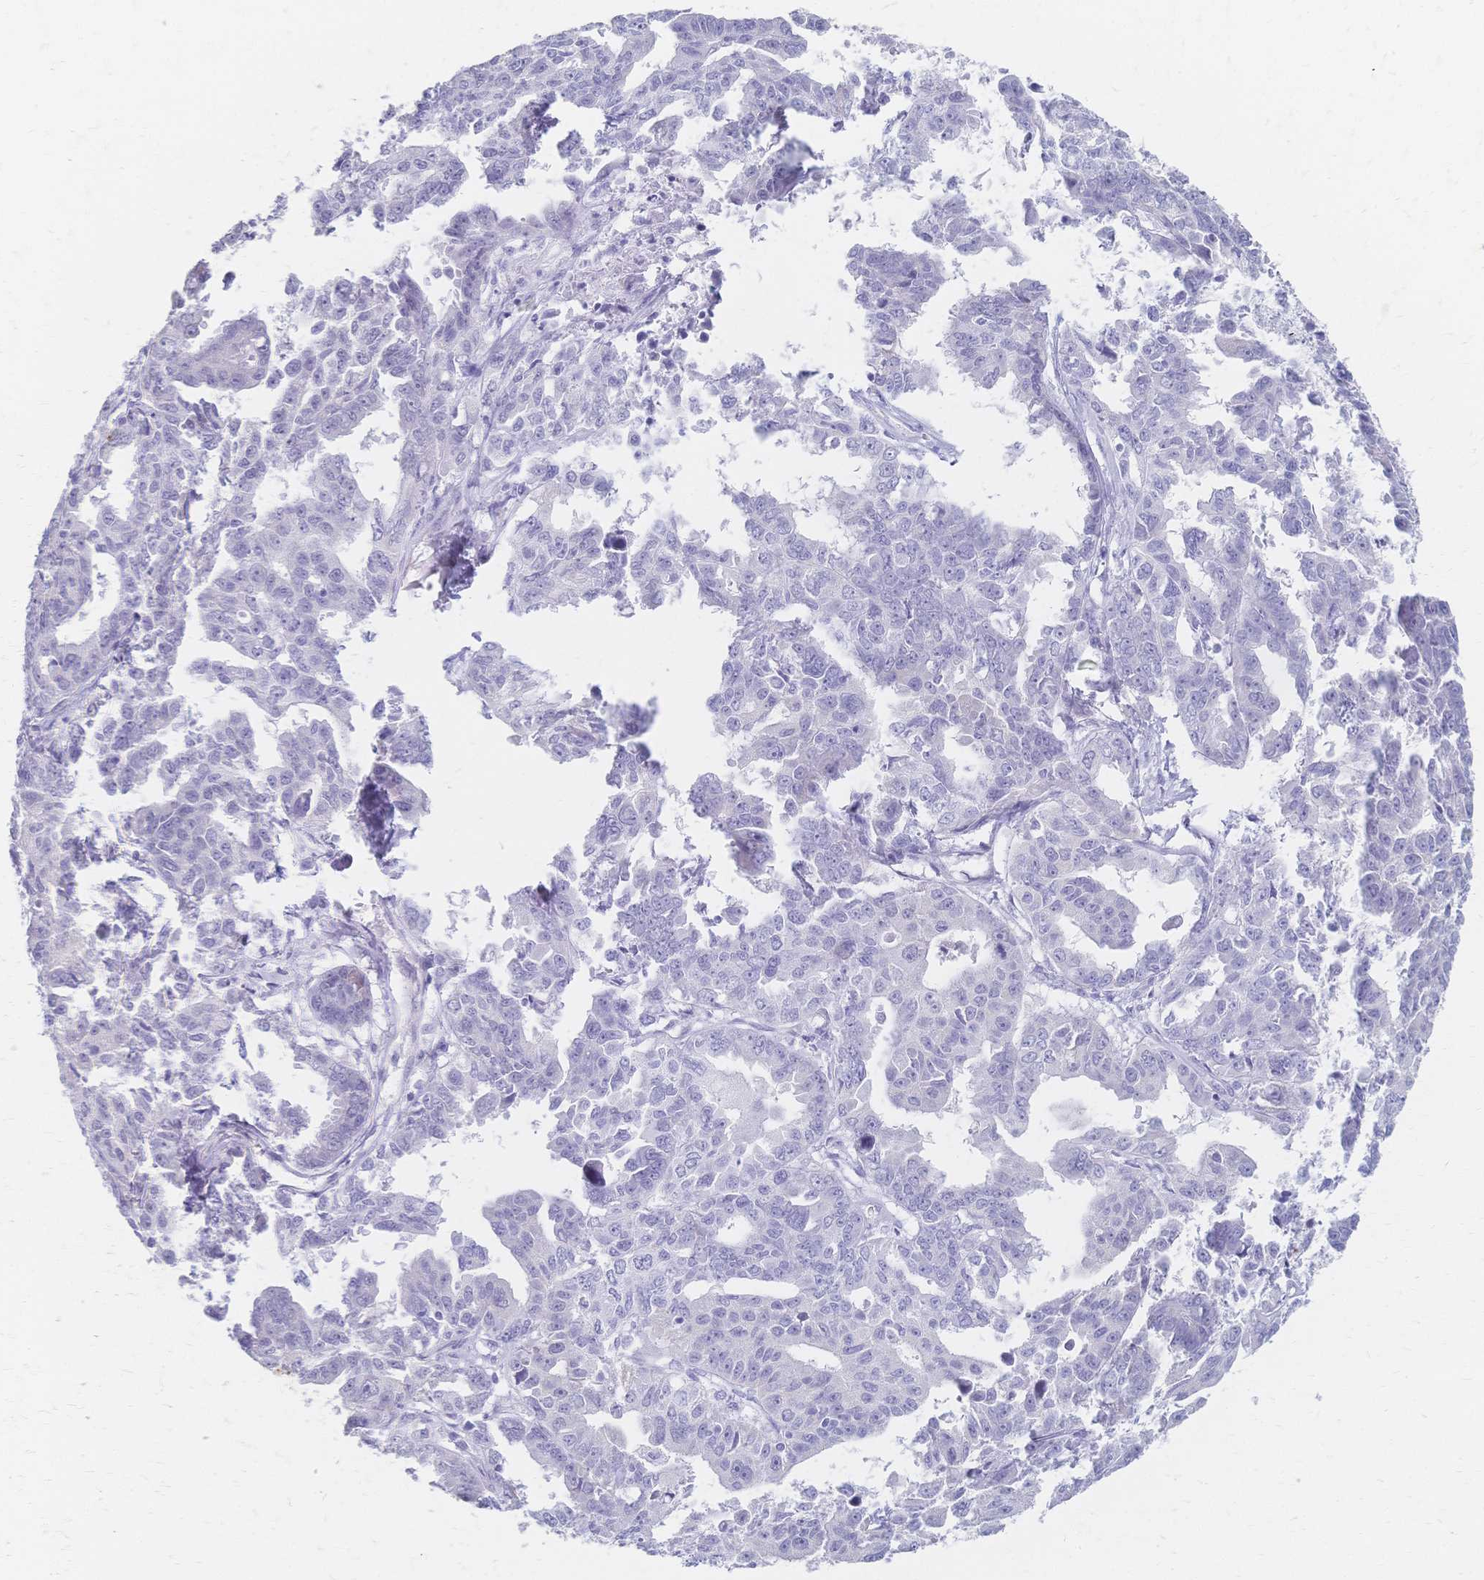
{"staining": {"intensity": "negative", "quantity": "none", "location": "none"}, "tissue": "ovarian cancer", "cell_type": "Tumor cells", "image_type": "cancer", "snomed": [{"axis": "morphology", "description": "Adenocarcinoma, NOS"}, {"axis": "morphology", "description": "Carcinoma, endometroid"}, {"axis": "topography", "description": "Ovary"}], "caption": "Immunohistochemical staining of ovarian endometroid carcinoma reveals no significant expression in tumor cells.", "gene": "CYB5A", "patient": {"sex": "female", "age": 72}}